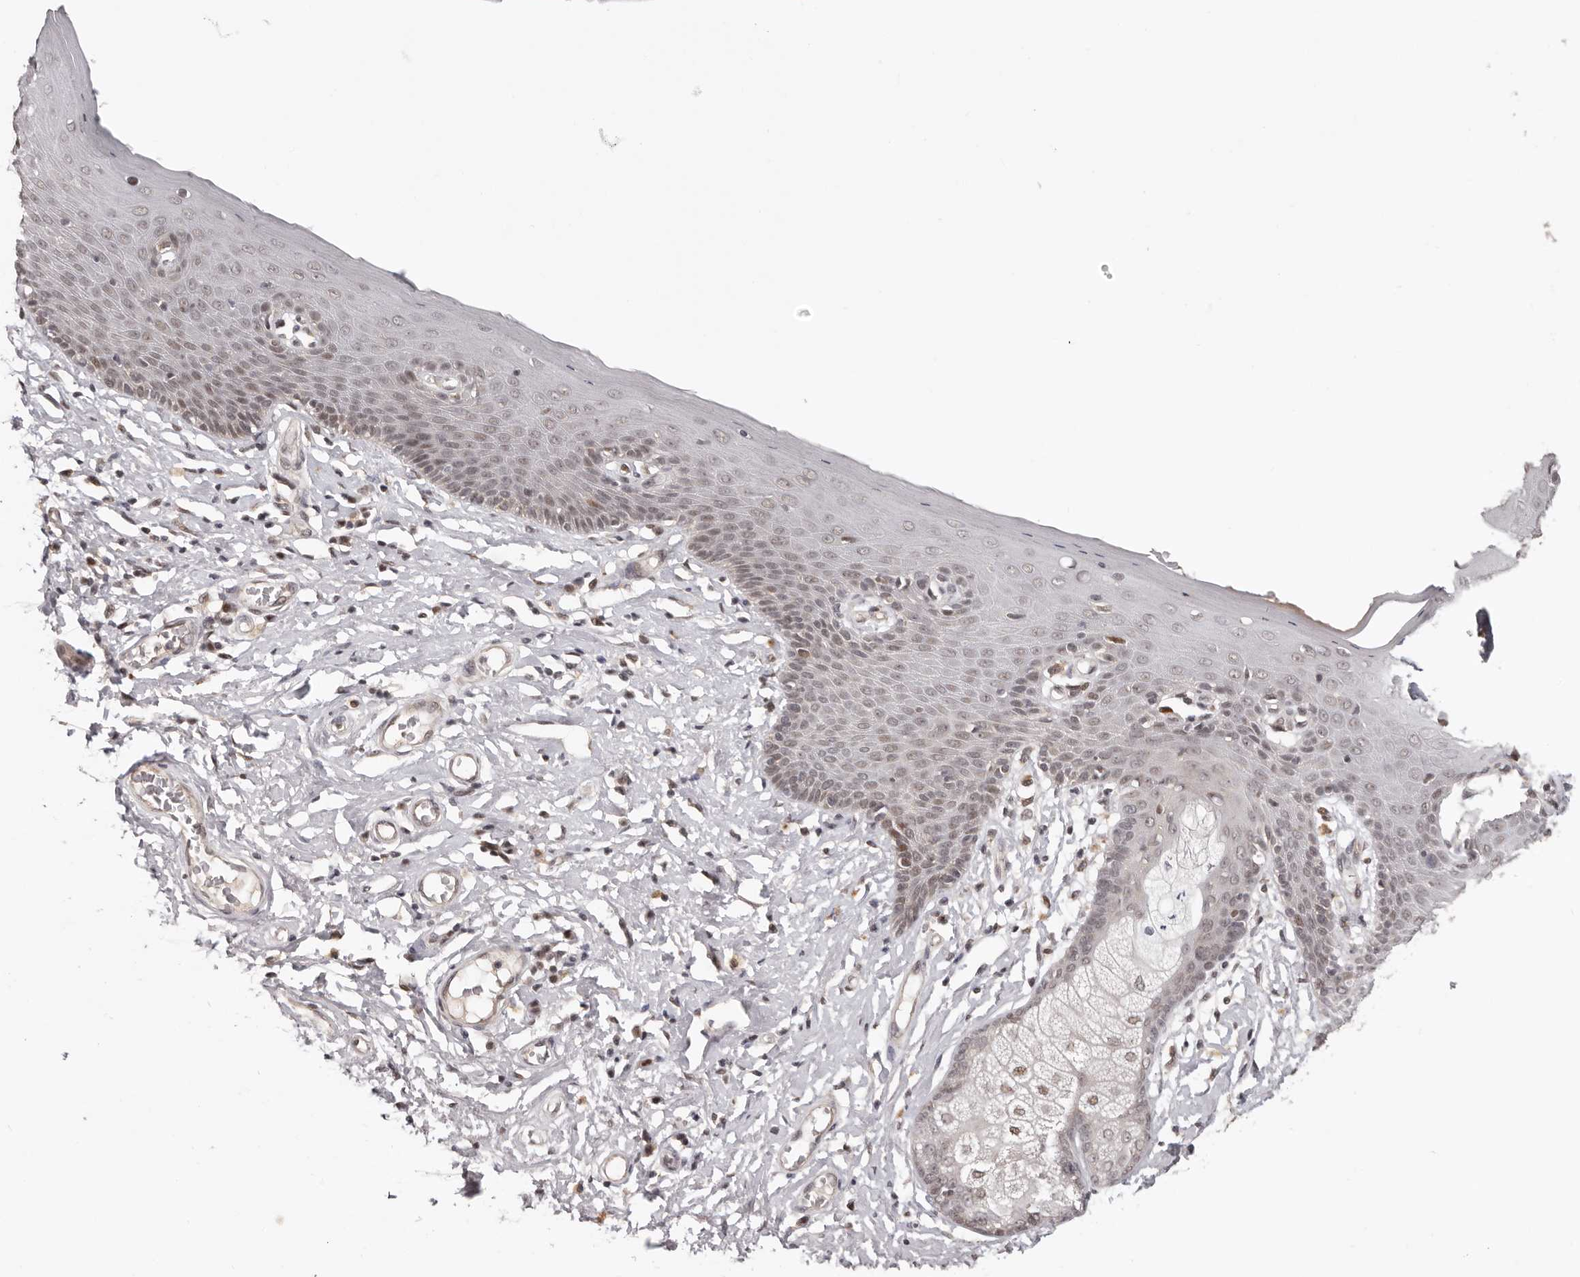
{"staining": {"intensity": "weak", "quantity": "25%-75%", "location": "cytoplasmic/membranous,nuclear"}, "tissue": "skin", "cell_type": "Epidermal cells", "image_type": "normal", "snomed": [{"axis": "morphology", "description": "Normal tissue, NOS"}, {"axis": "topography", "description": "Vulva"}], "caption": "Protein expression analysis of unremarkable human skin reveals weak cytoplasmic/membranous,nuclear positivity in about 25%-75% of epidermal cells. The protein of interest is stained brown, and the nuclei are stained in blue (DAB IHC with brightfield microscopy, high magnification).", "gene": "TBX5", "patient": {"sex": "female", "age": 66}}